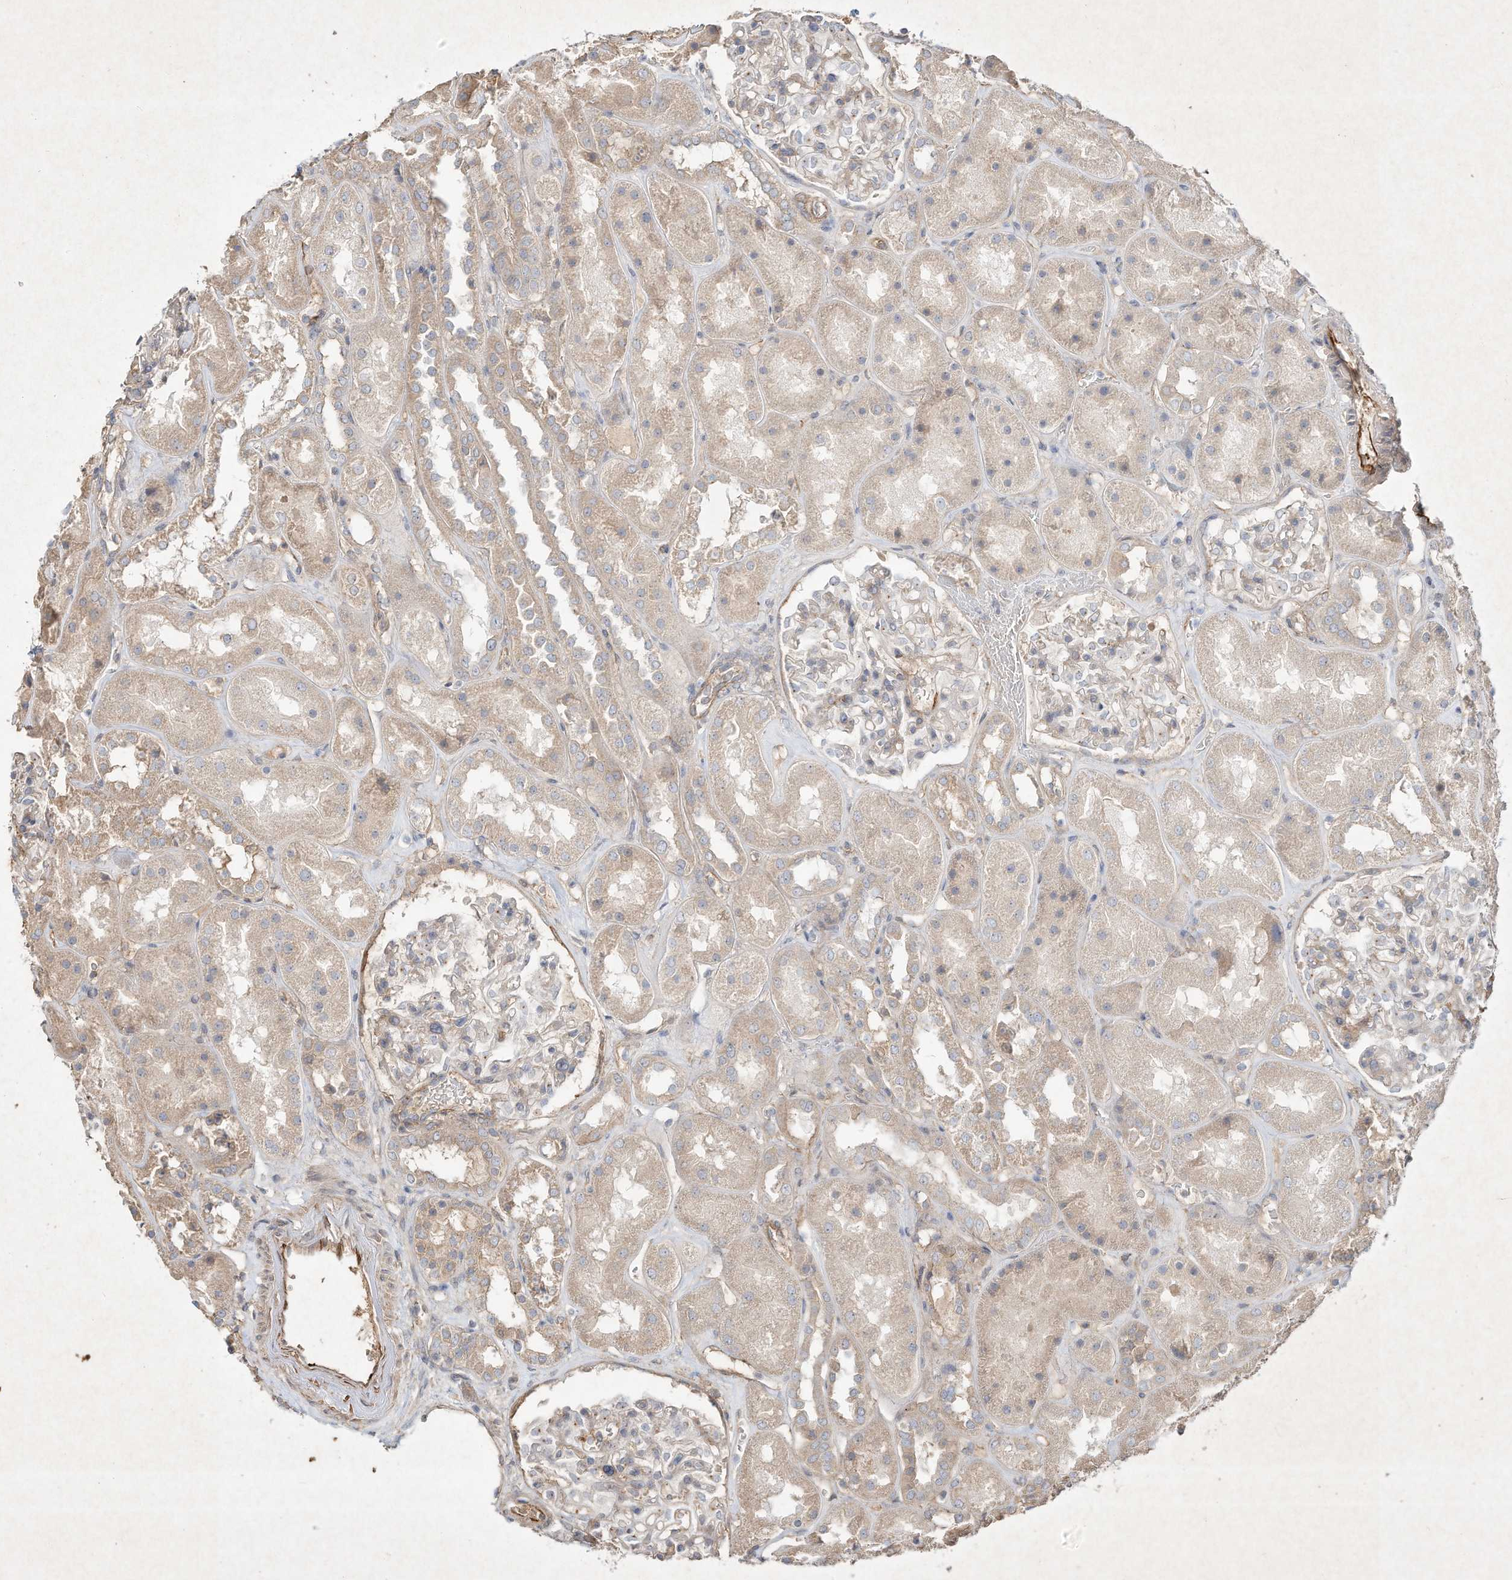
{"staining": {"intensity": "weak", "quantity": "<25%", "location": "cytoplasmic/membranous"}, "tissue": "kidney", "cell_type": "Cells in glomeruli", "image_type": "normal", "snomed": [{"axis": "morphology", "description": "Normal tissue, NOS"}, {"axis": "topography", "description": "Kidney"}], "caption": "IHC micrograph of benign kidney: kidney stained with DAB demonstrates no significant protein positivity in cells in glomeruli.", "gene": "HTR5A", "patient": {"sex": "male", "age": 70}}